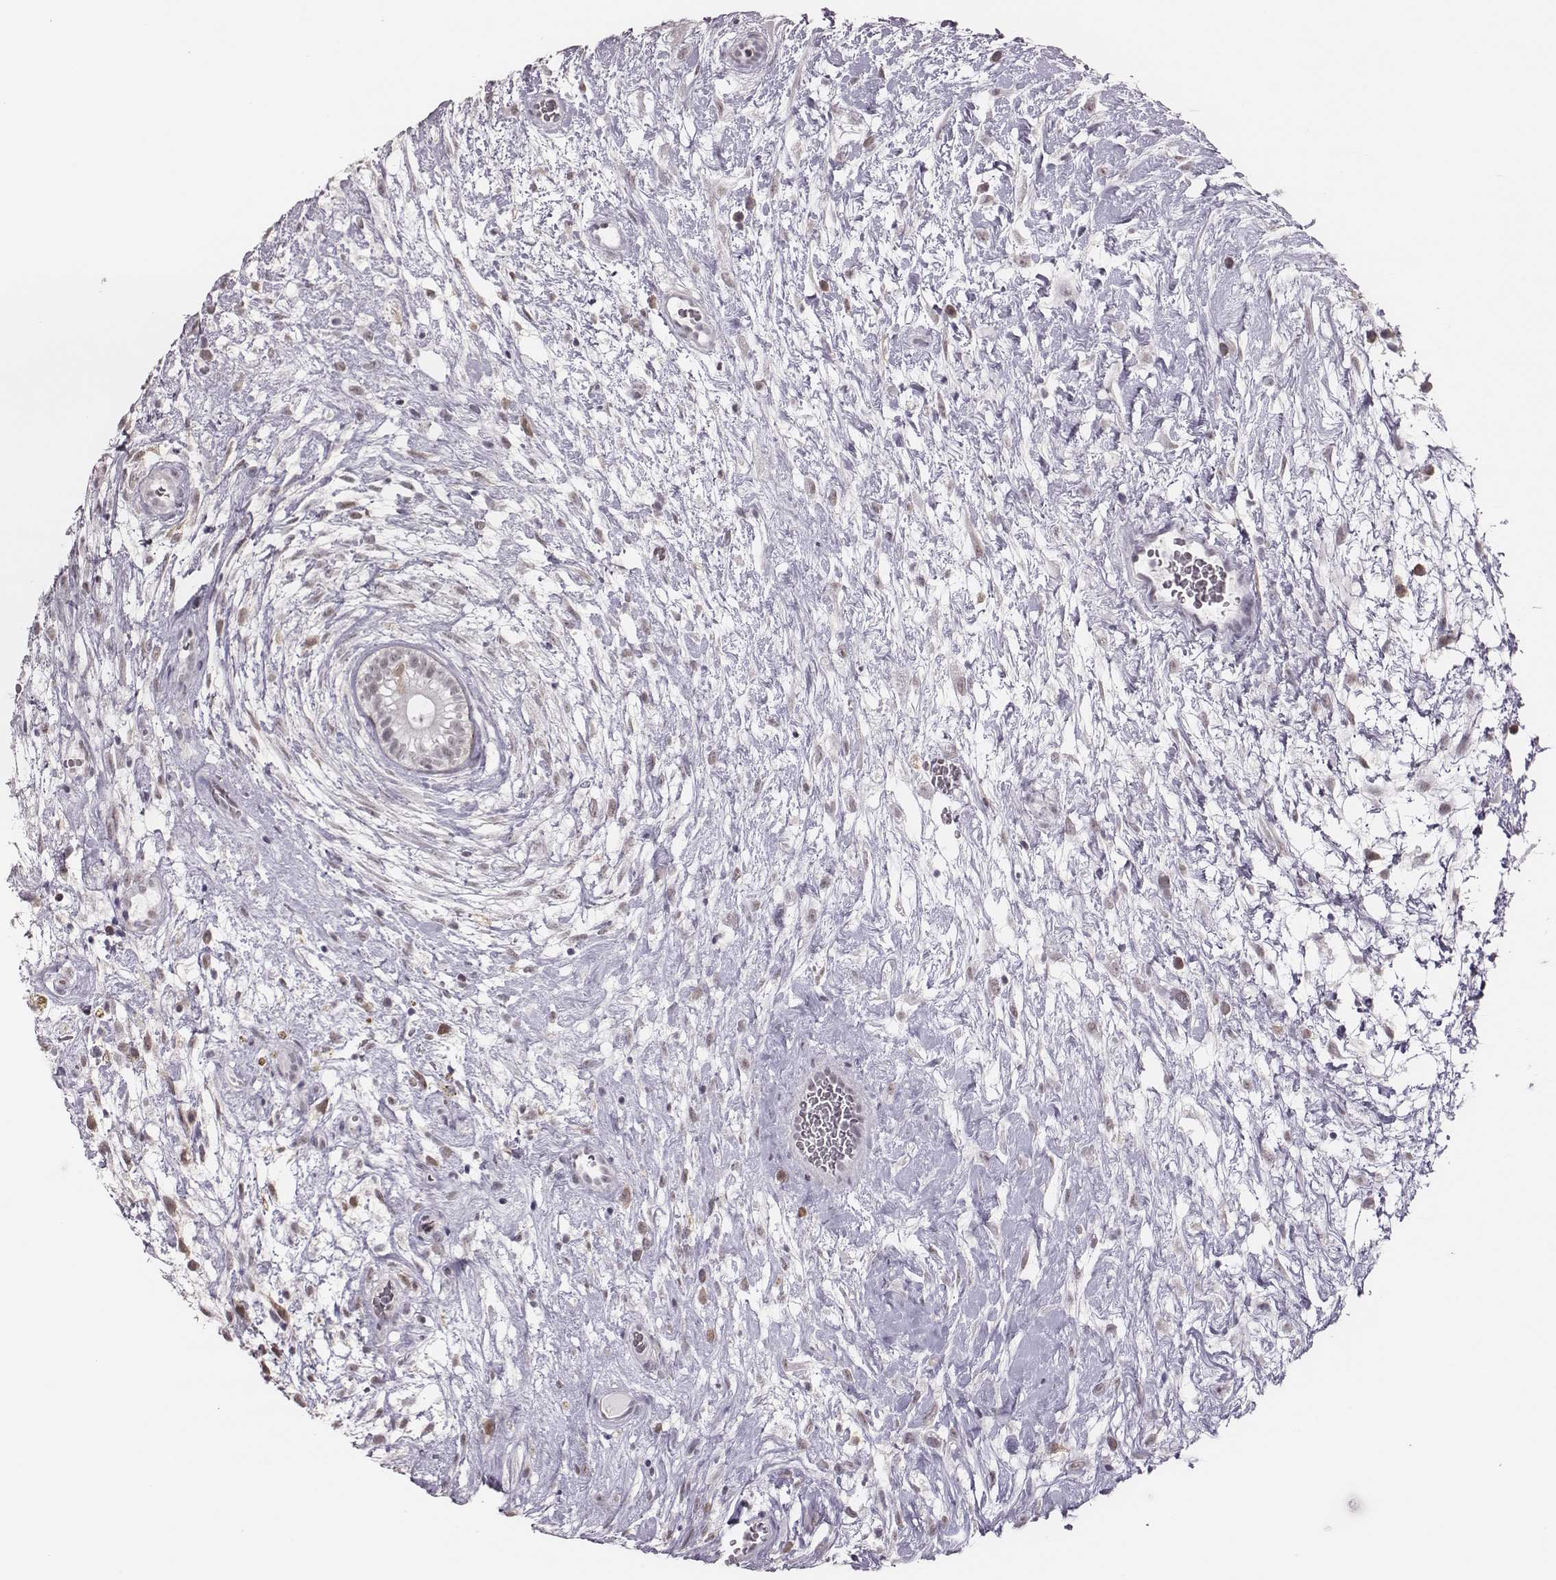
{"staining": {"intensity": "weak", "quantity": "<25%", "location": "cytoplasmic/membranous"}, "tissue": "testis cancer", "cell_type": "Tumor cells", "image_type": "cancer", "snomed": [{"axis": "morphology", "description": "Normal tissue, NOS"}, {"axis": "morphology", "description": "Carcinoma, Embryonal, NOS"}, {"axis": "topography", "description": "Testis"}], "caption": "Immunohistochemistry (IHC) photomicrograph of neoplastic tissue: human embryonal carcinoma (testis) stained with DAB (3,3'-diaminobenzidine) demonstrates no significant protein expression in tumor cells. (Stains: DAB (3,3'-diaminobenzidine) IHC with hematoxylin counter stain, Microscopy: brightfield microscopy at high magnification).", "gene": "PBK", "patient": {"sex": "male", "age": 32}}